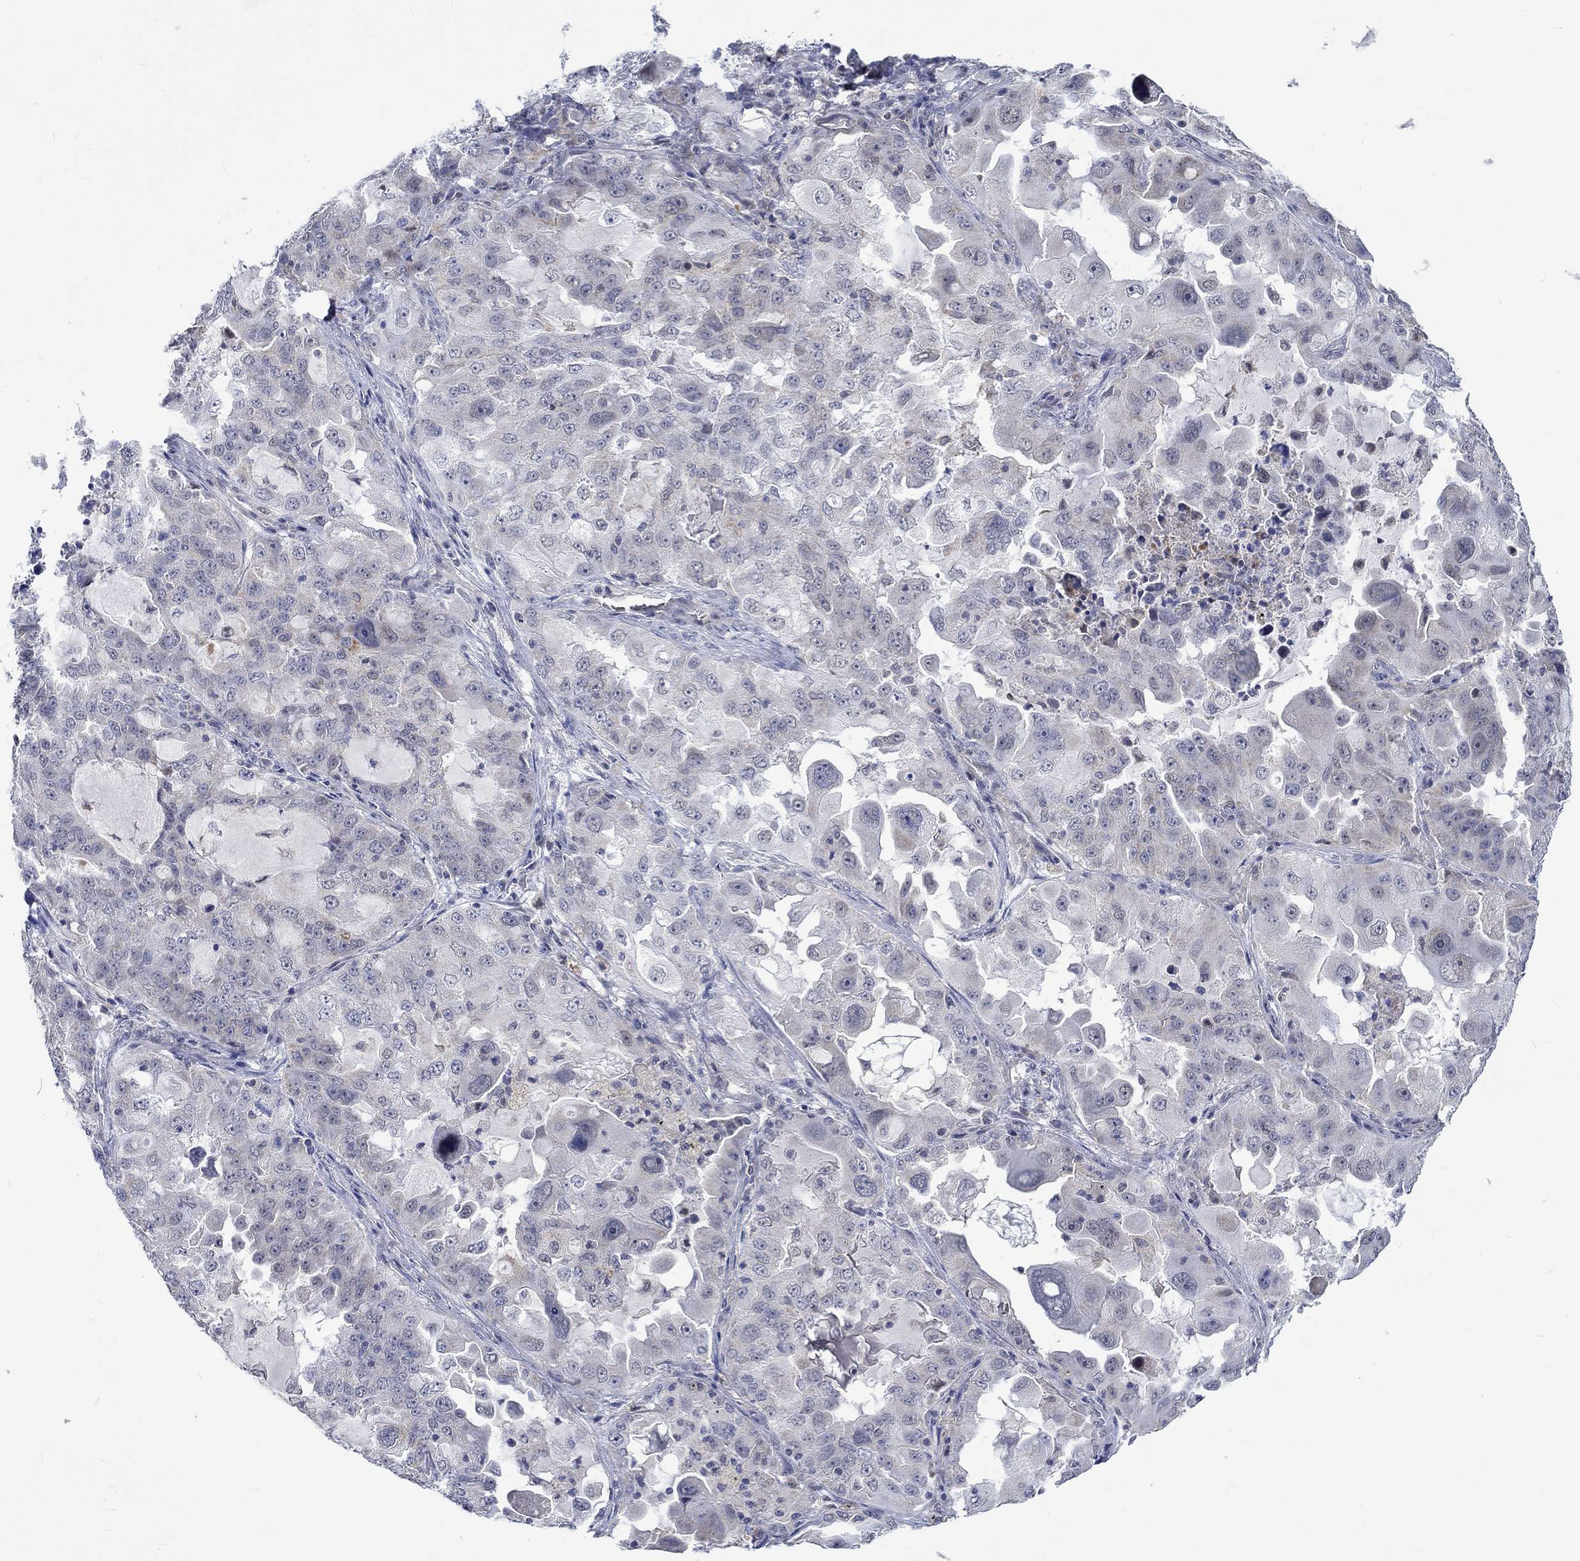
{"staining": {"intensity": "negative", "quantity": "none", "location": "none"}, "tissue": "lung cancer", "cell_type": "Tumor cells", "image_type": "cancer", "snomed": [{"axis": "morphology", "description": "Adenocarcinoma, NOS"}, {"axis": "topography", "description": "Lung"}], "caption": "There is no significant expression in tumor cells of lung cancer.", "gene": "WASF1", "patient": {"sex": "female", "age": 61}}